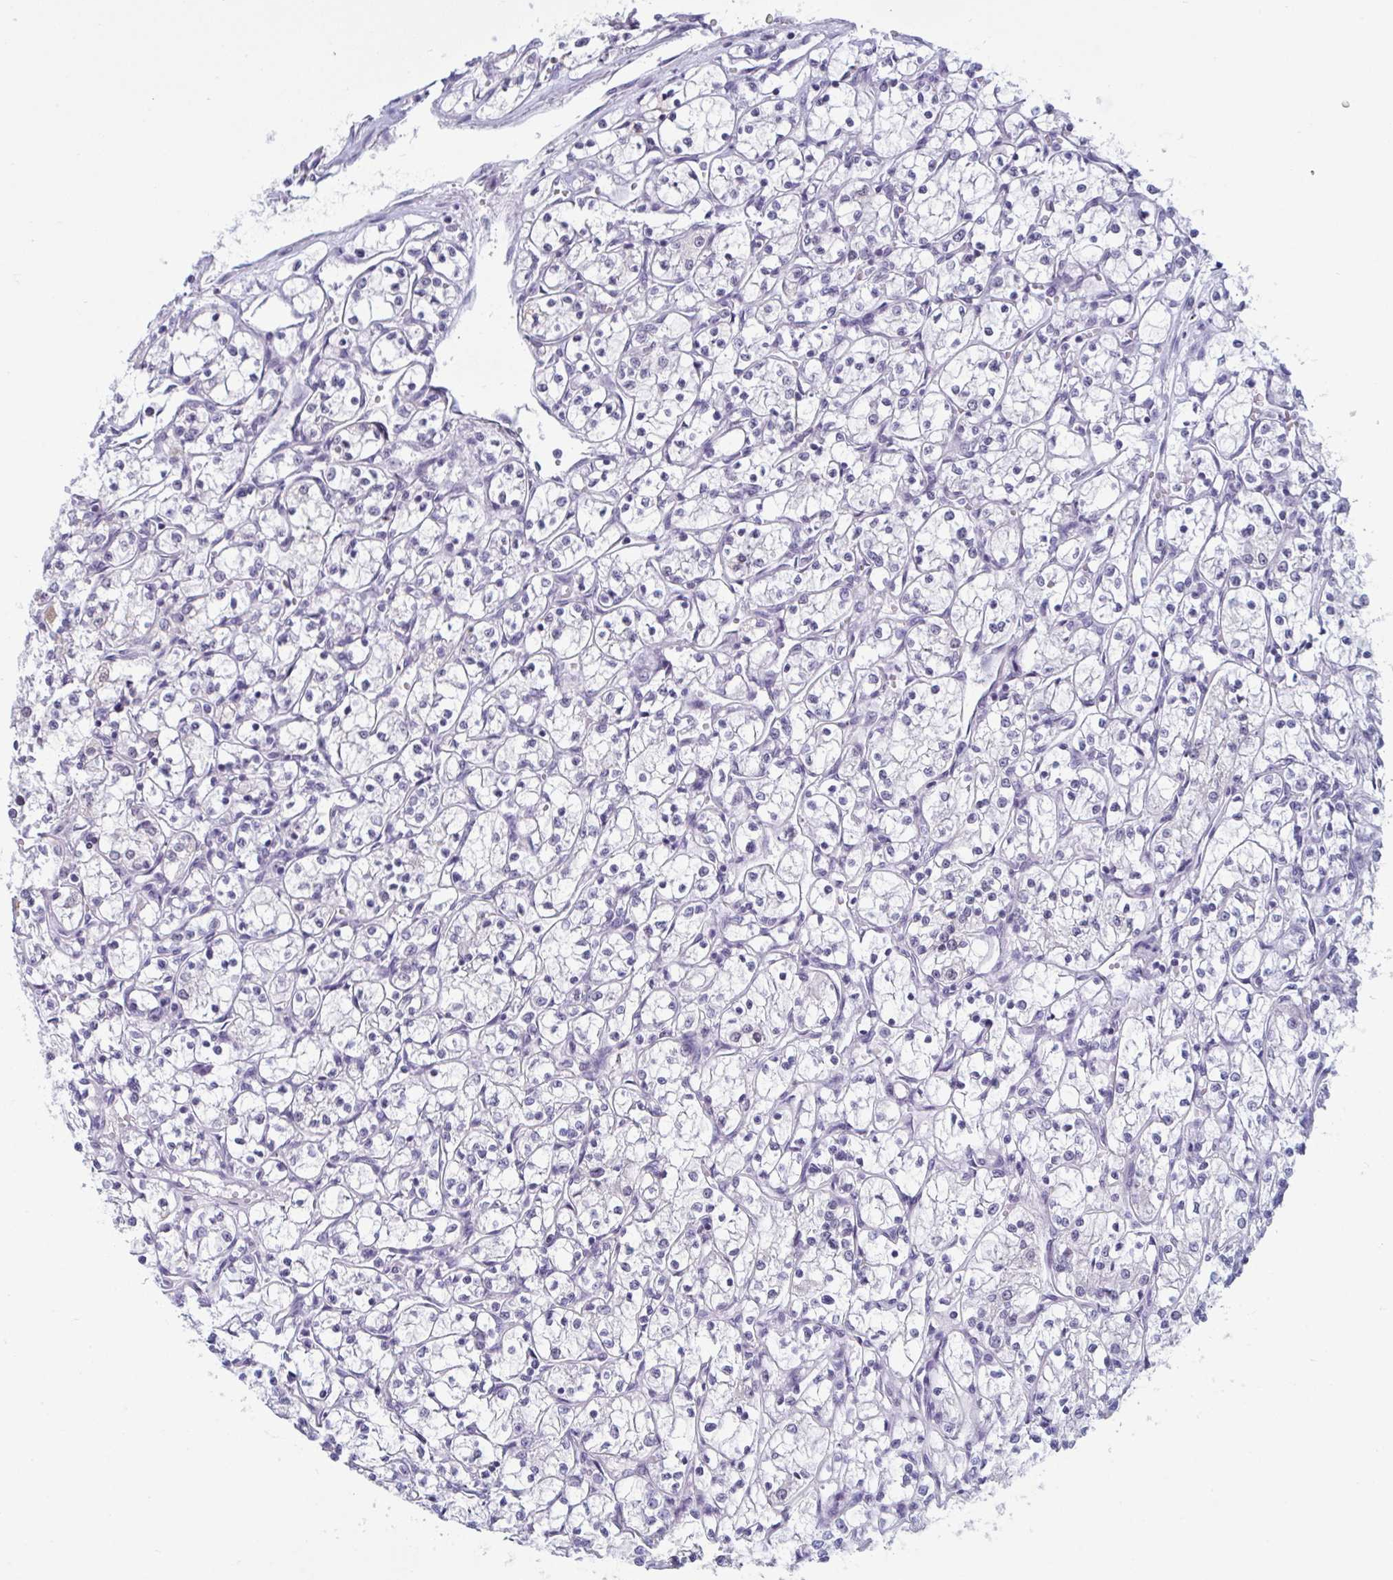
{"staining": {"intensity": "negative", "quantity": "none", "location": "none"}, "tissue": "renal cancer", "cell_type": "Tumor cells", "image_type": "cancer", "snomed": [{"axis": "morphology", "description": "Adenocarcinoma, NOS"}, {"axis": "topography", "description": "Kidney"}], "caption": "Immunohistochemistry (IHC) micrograph of human renal adenocarcinoma stained for a protein (brown), which reveals no expression in tumor cells. (Brightfield microscopy of DAB (3,3'-diaminobenzidine) immunohistochemistry (IHC) at high magnification).", "gene": "TGM6", "patient": {"sex": "female", "age": 69}}